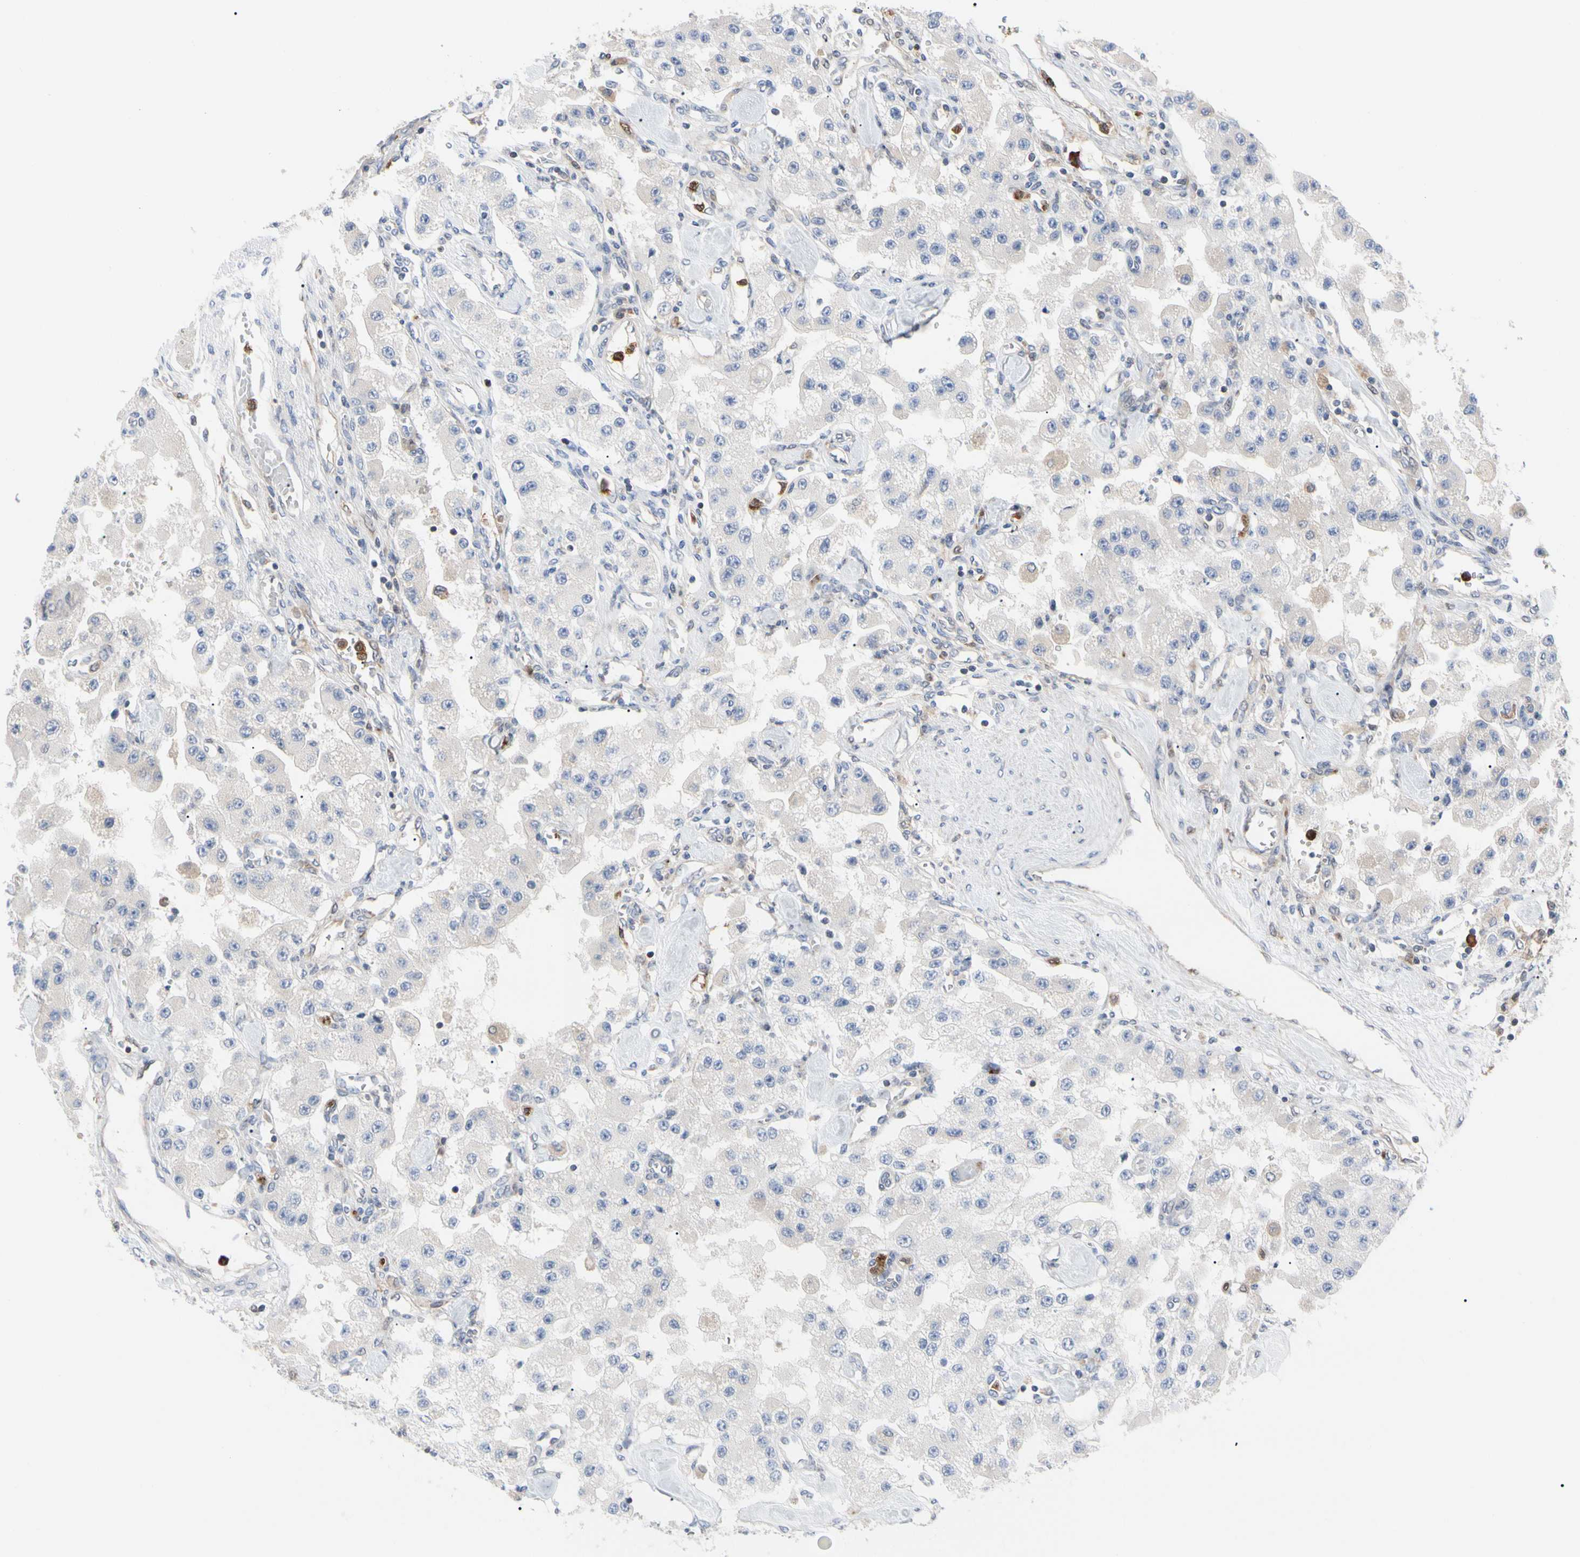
{"staining": {"intensity": "negative", "quantity": "none", "location": "none"}, "tissue": "carcinoid", "cell_type": "Tumor cells", "image_type": "cancer", "snomed": [{"axis": "morphology", "description": "Carcinoid, malignant, NOS"}, {"axis": "topography", "description": "Pancreas"}], "caption": "Tumor cells are negative for protein expression in human malignant carcinoid.", "gene": "MCL1", "patient": {"sex": "male", "age": 41}}